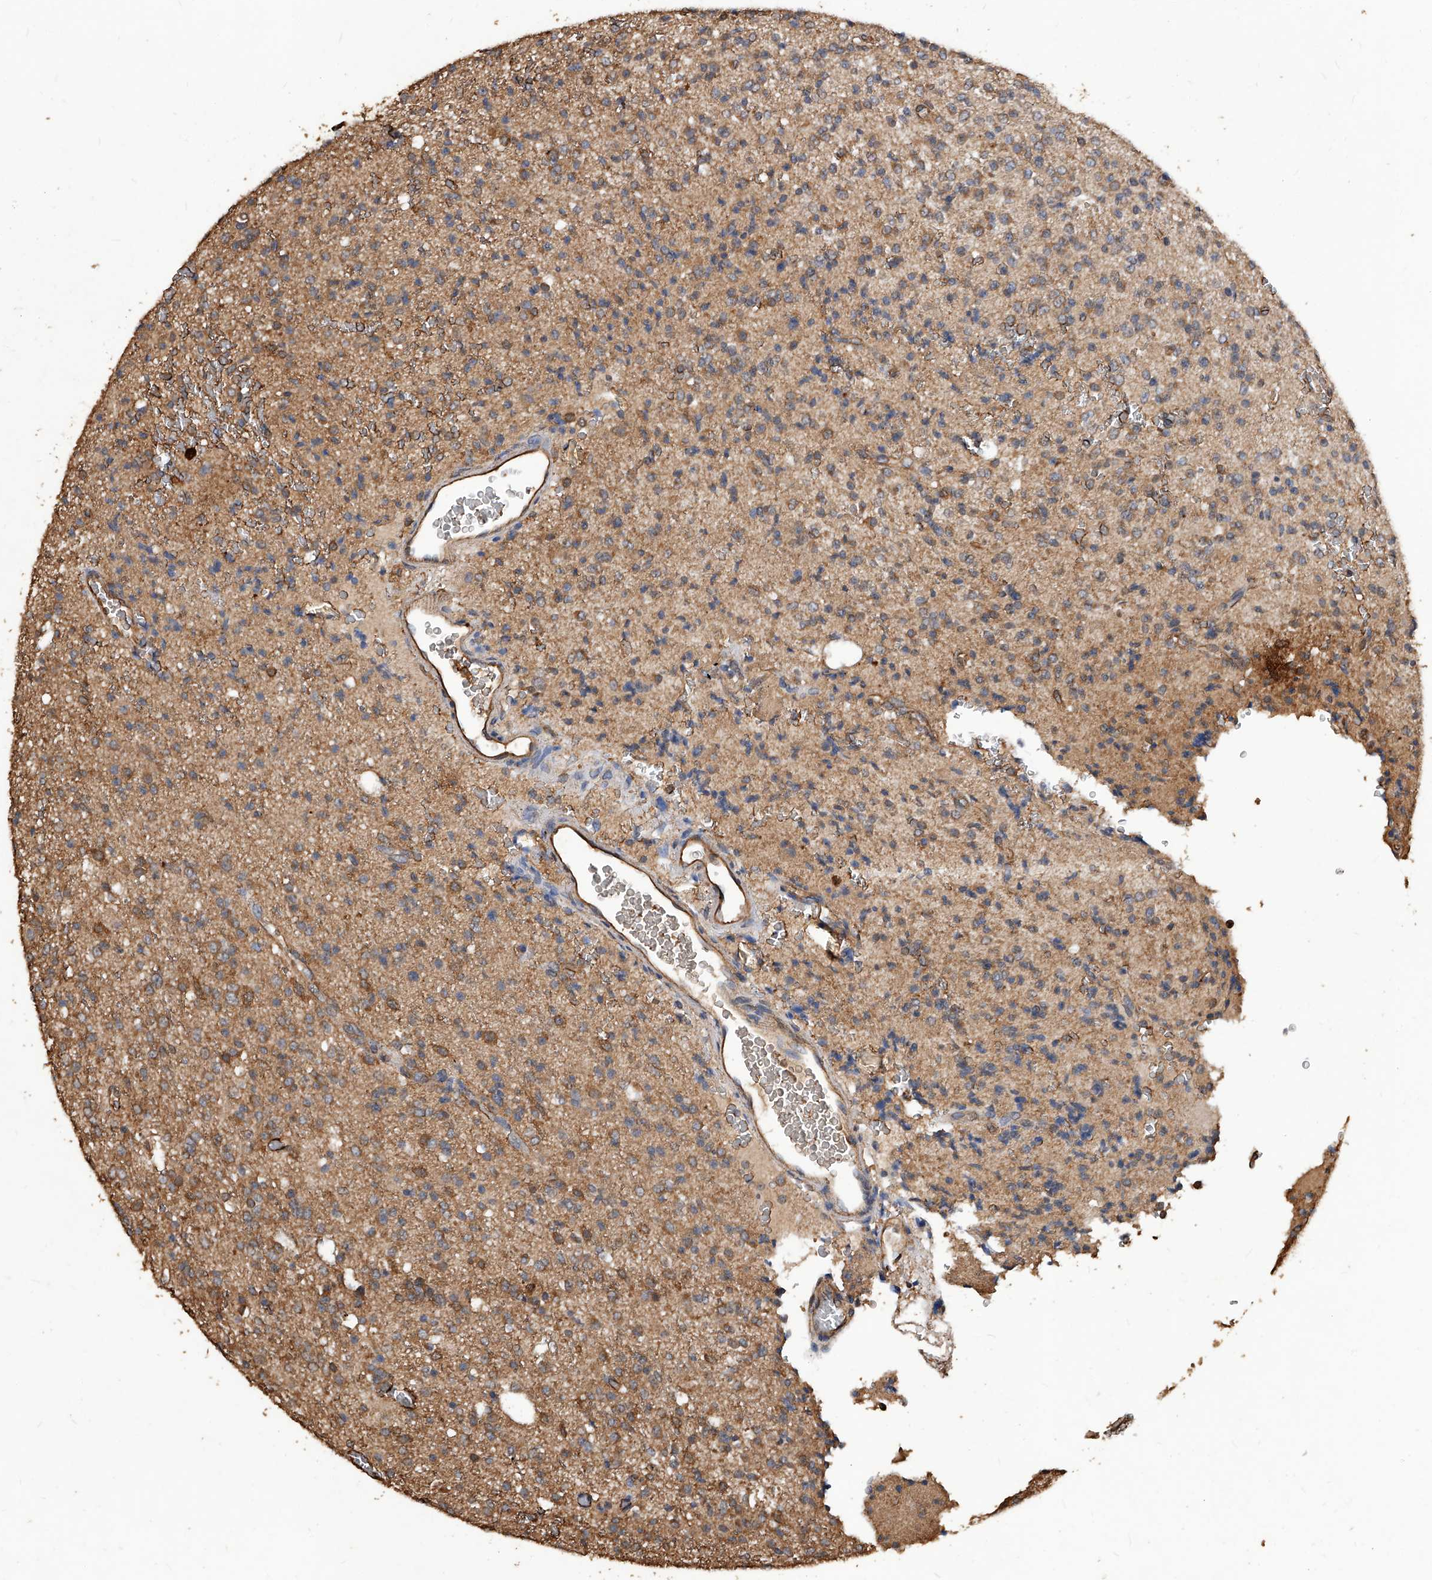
{"staining": {"intensity": "weak", "quantity": "25%-75%", "location": "cytoplasmic/membranous"}, "tissue": "glioma", "cell_type": "Tumor cells", "image_type": "cancer", "snomed": [{"axis": "morphology", "description": "Glioma, malignant, High grade"}, {"axis": "topography", "description": "Brain"}], "caption": "High-grade glioma (malignant) tissue shows weak cytoplasmic/membranous positivity in approximately 25%-75% of tumor cells The staining was performed using DAB to visualize the protein expression in brown, while the nuclei were stained in blue with hematoxylin (Magnification: 20x).", "gene": "UCP2", "patient": {"sex": "male", "age": 34}}